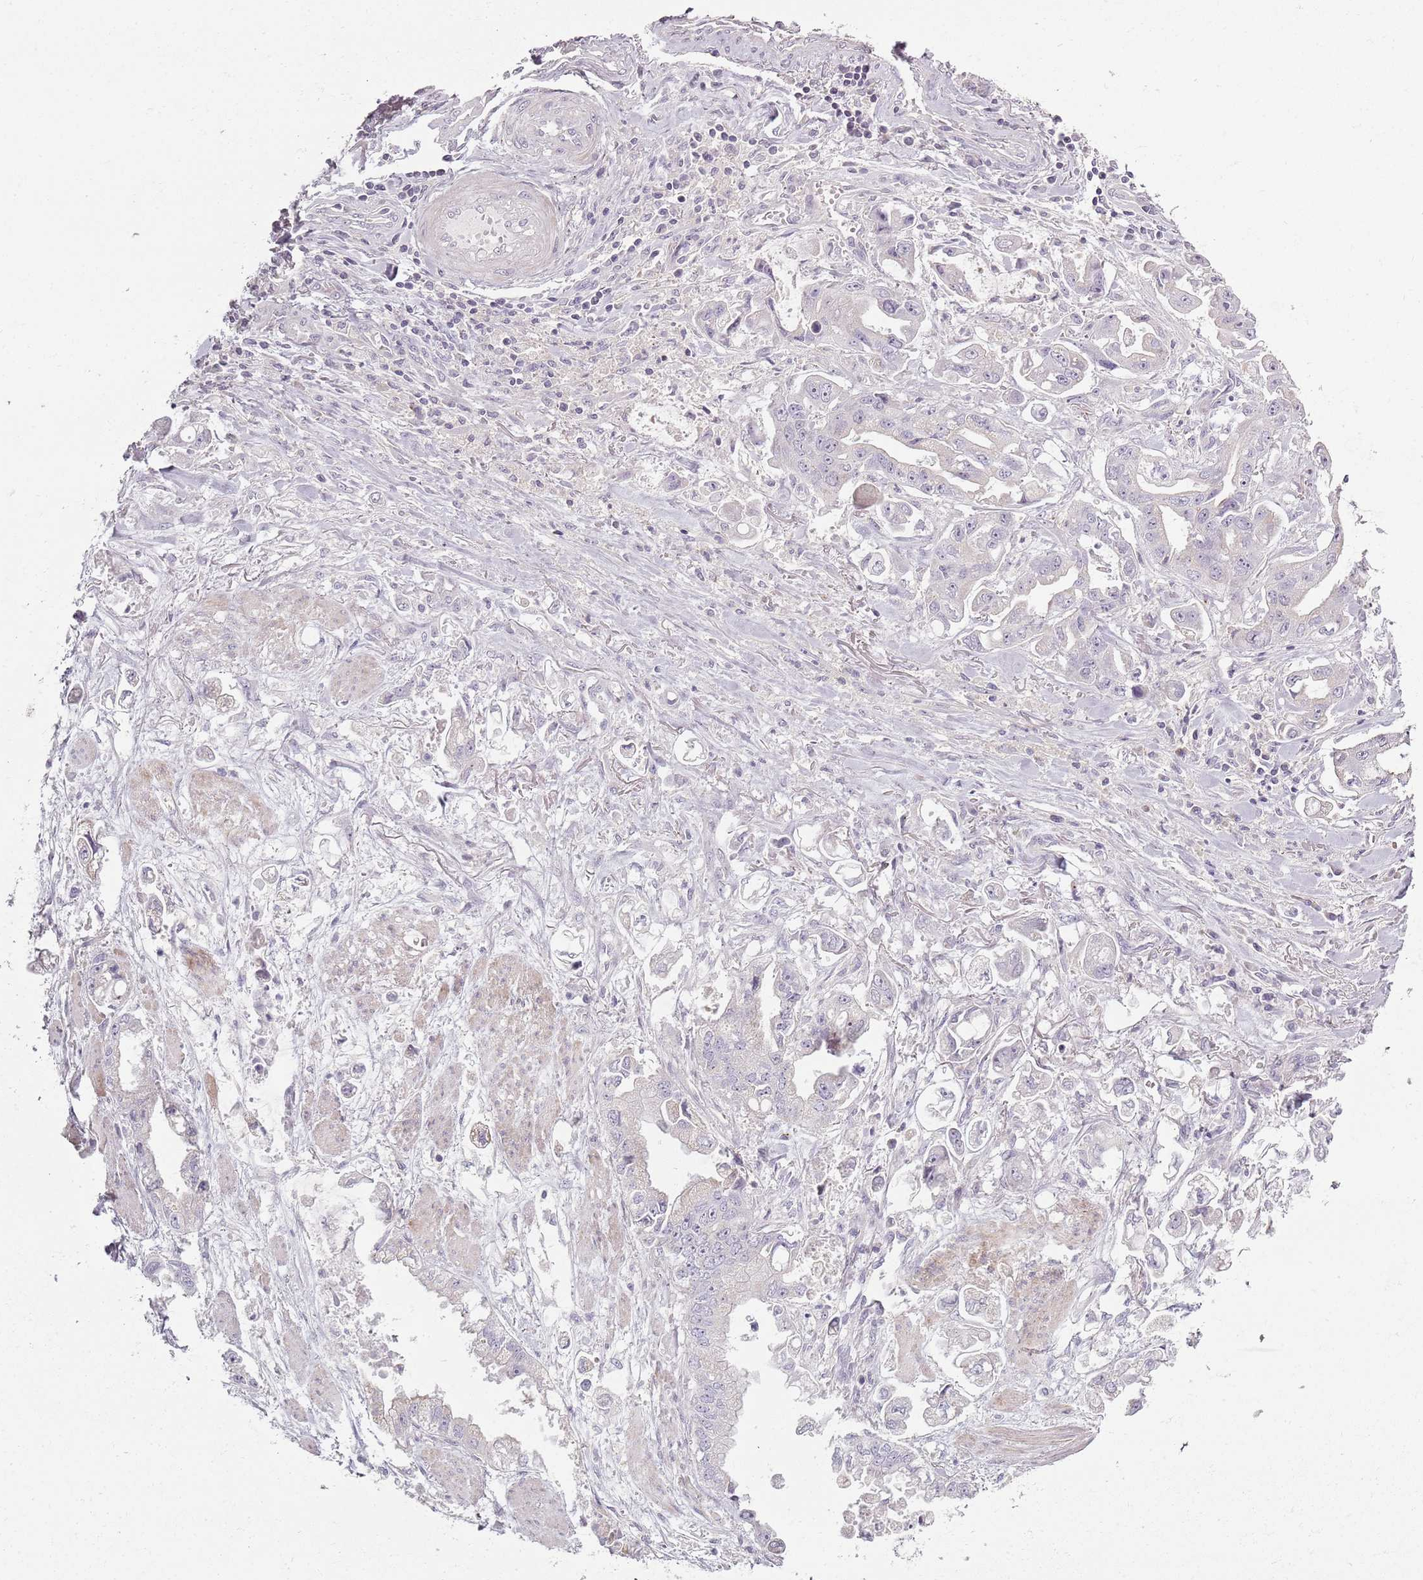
{"staining": {"intensity": "negative", "quantity": "none", "location": "none"}, "tissue": "stomach cancer", "cell_type": "Tumor cells", "image_type": "cancer", "snomed": [{"axis": "morphology", "description": "Adenocarcinoma, NOS"}, {"axis": "topography", "description": "Stomach"}], "caption": "Micrograph shows no protein positivity in tumor cells of stomach adenocarcinoma tissue.", "gene": "SYNGR3", "patient": {"sex": "male", "age": 62}}